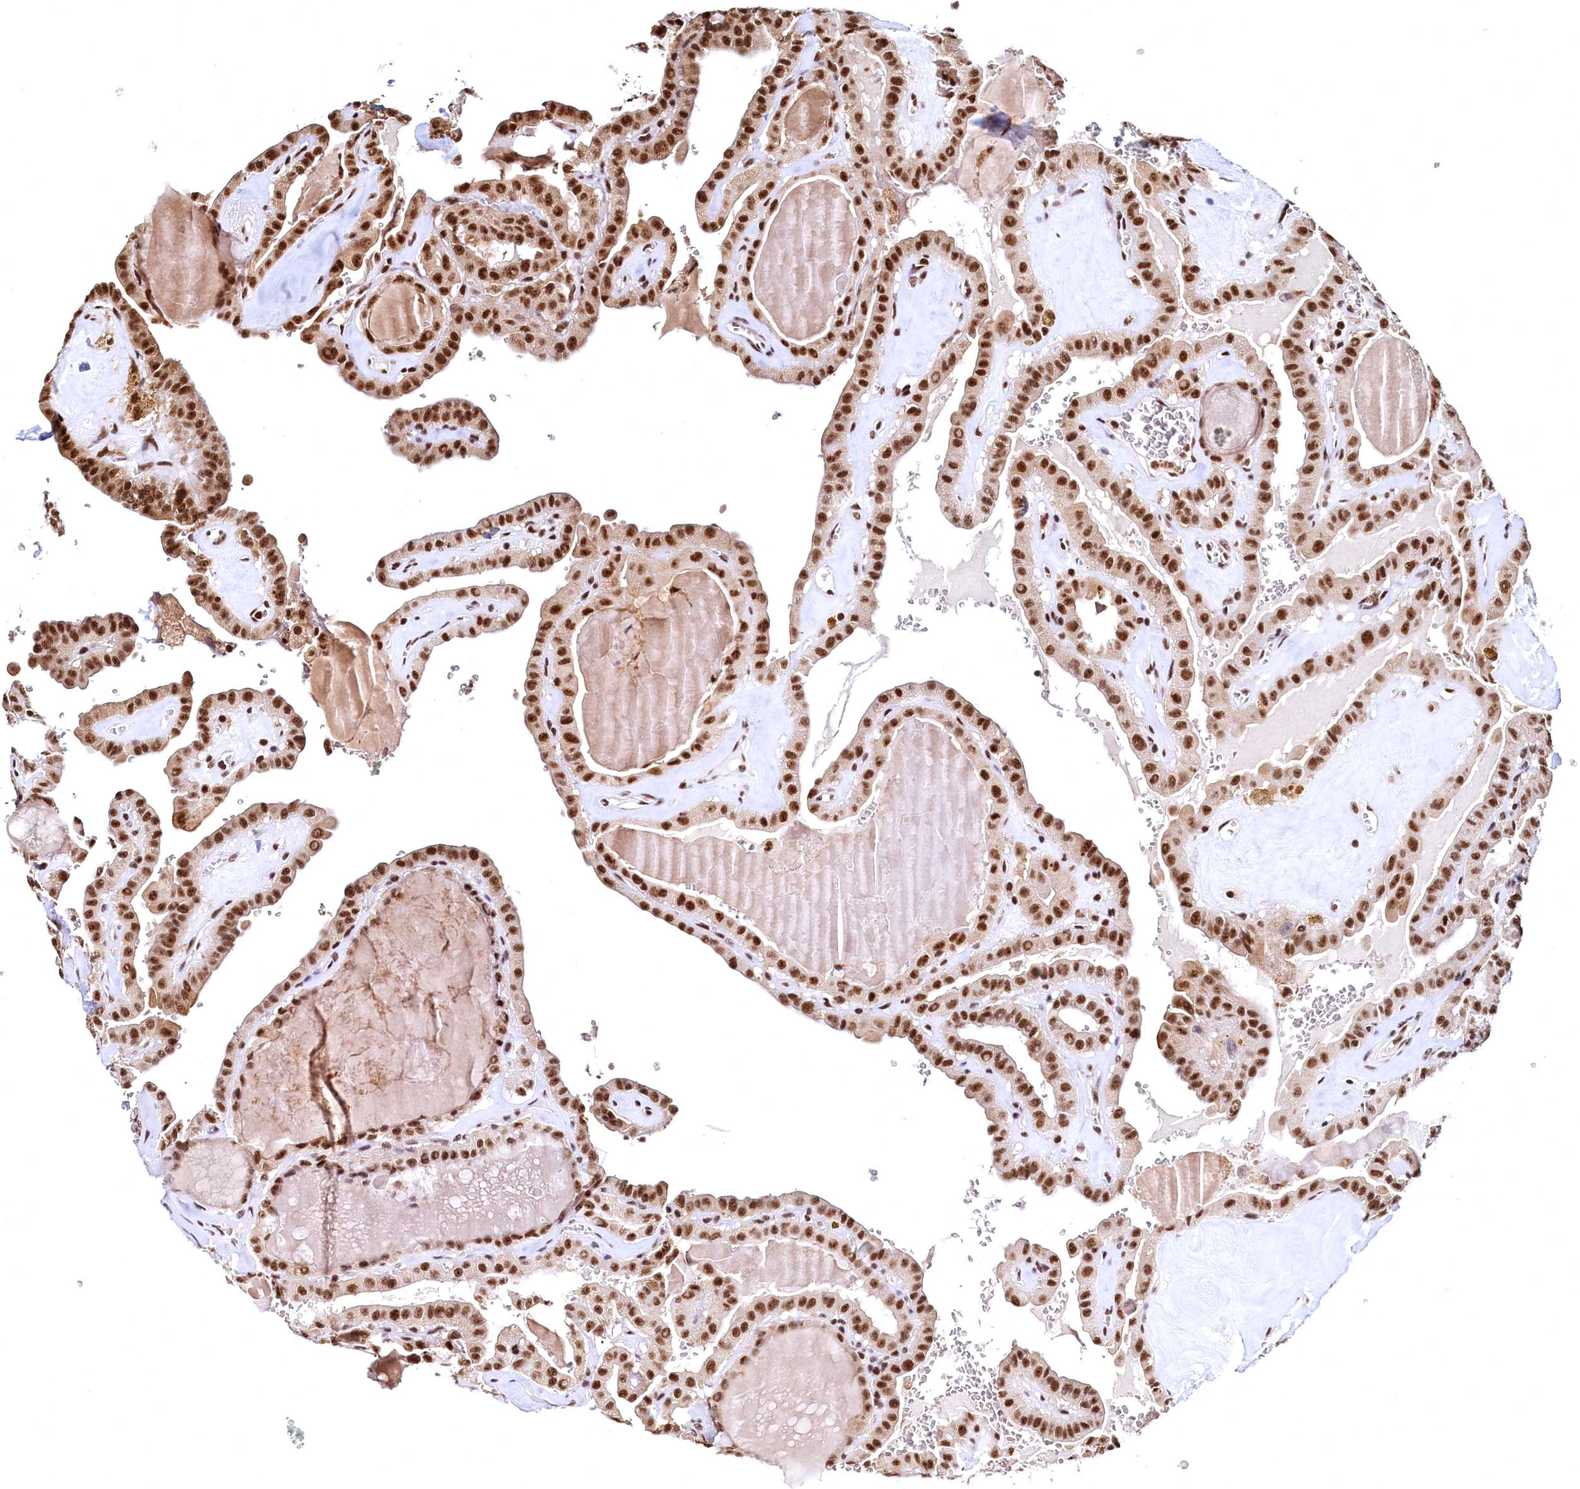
{"staining": {"intensity": "strong", "quantity": ">75%", "location": "nuclear"}, "tissue": "thyroid cancer", "cell_type": "Tumor cells", "image_type": "cancer", "snomed": [{"axis": "morphology", "description": "Papillary adenocarcinoma, NOS"}, {"axis": "topography", "description": "Thyroid gland"}], "caption": "Thyroid papillary adenocarcinoma stained with a brown dye reveals strong nuclear positive staining in approximately >75% of tumor cells.", "gene": "RSRC2", "patient": {"sex": "male", "age": 52}}